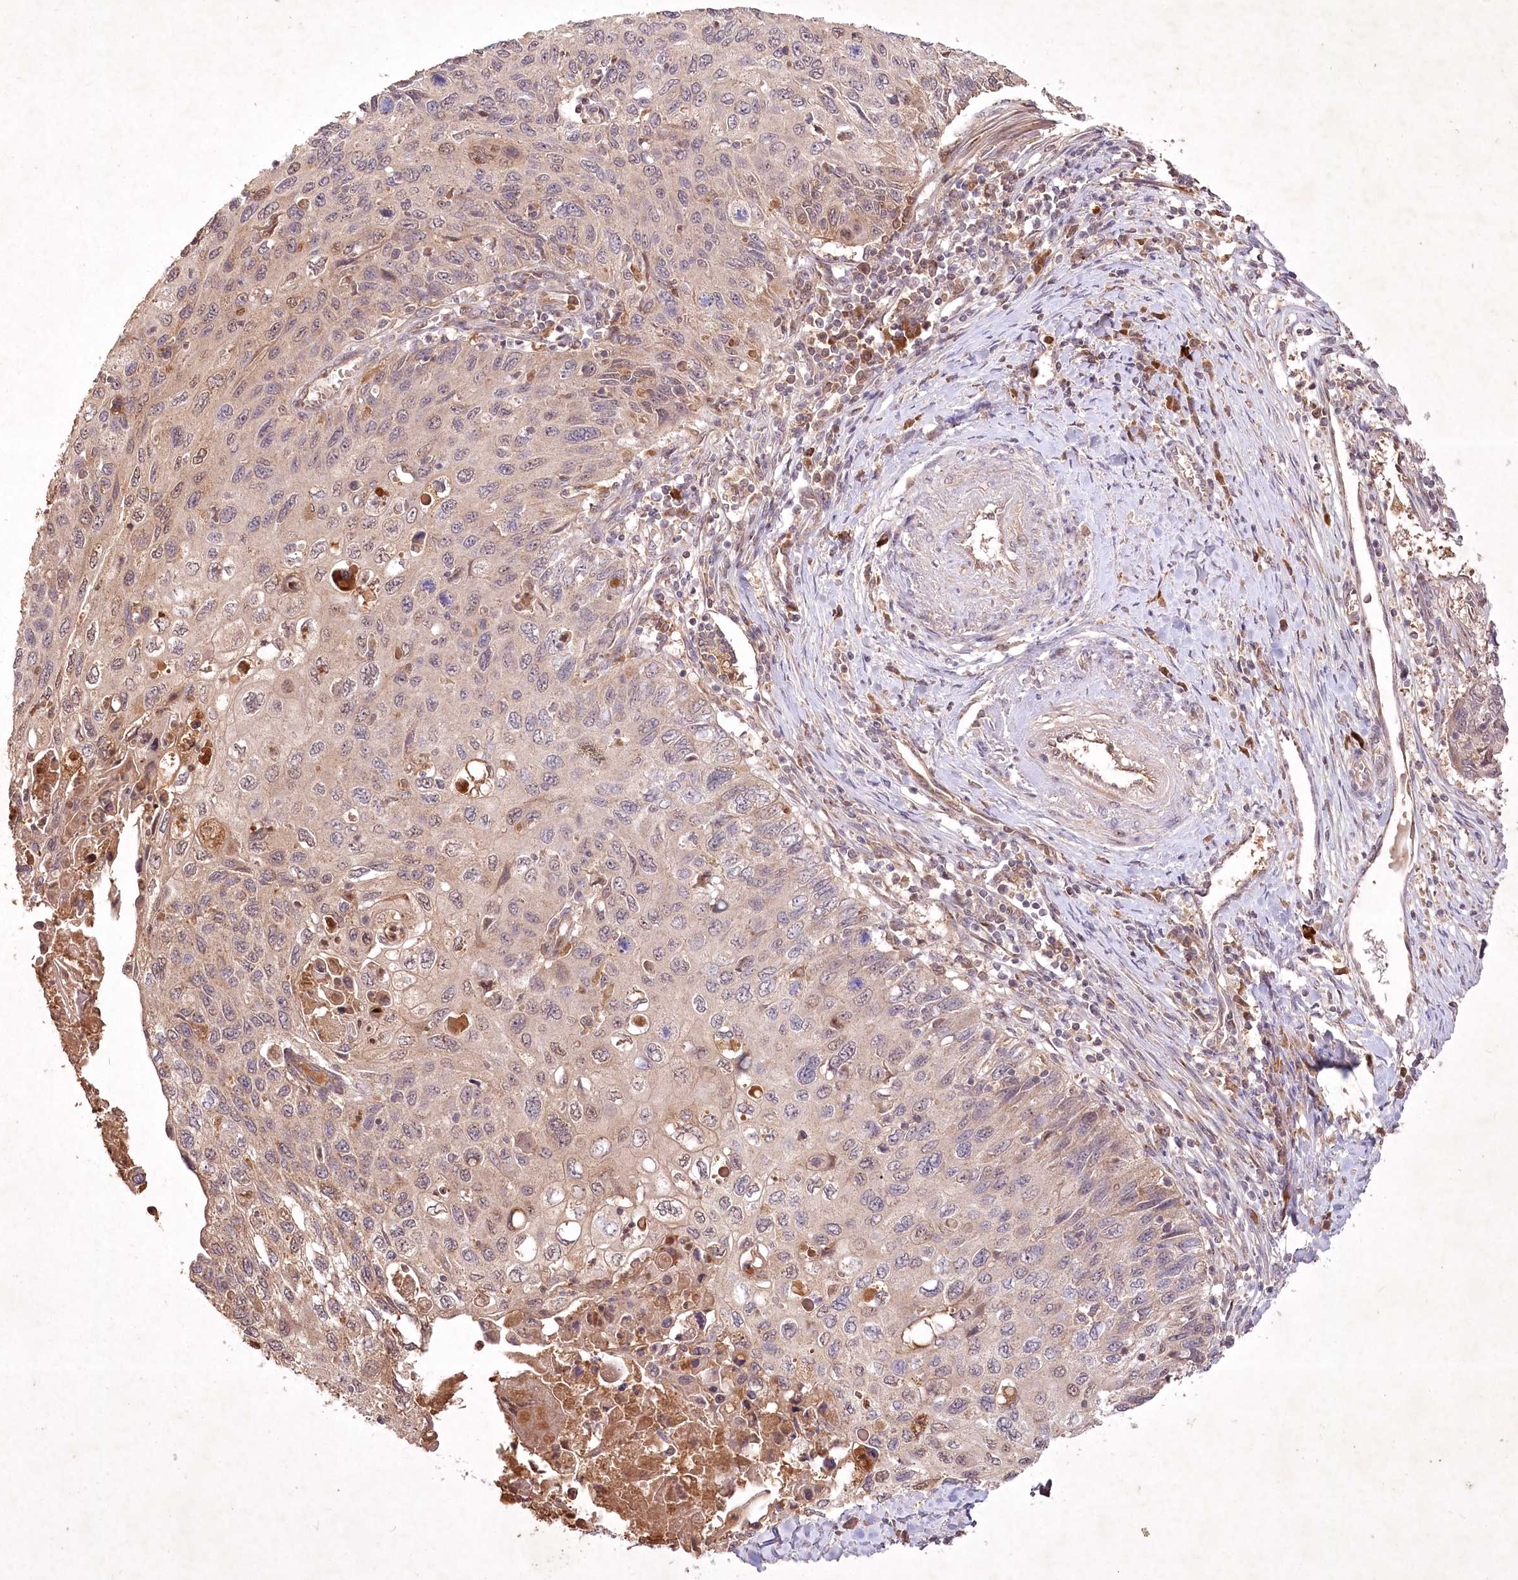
{"staining": {"intensity": "weak", "quantity": "<25%", "location": "cytoplasmic/membranous,nuclear"}, "tissue": "cervical cancer", "cell_type": "Tumor cells", "image_type": "cancer", "snomed": [{"axis": "morphology", "description": "Squamous cell carcinoma, NOS"}, {"axis": "topography", "description": "Cervix"}], "caption": "Immunohistochemical staining of cervical cancer reveals no significant expression in tumor cells.", "gene": "IRAK1BP1", "patient": {"sex": "female", "age": 70}}